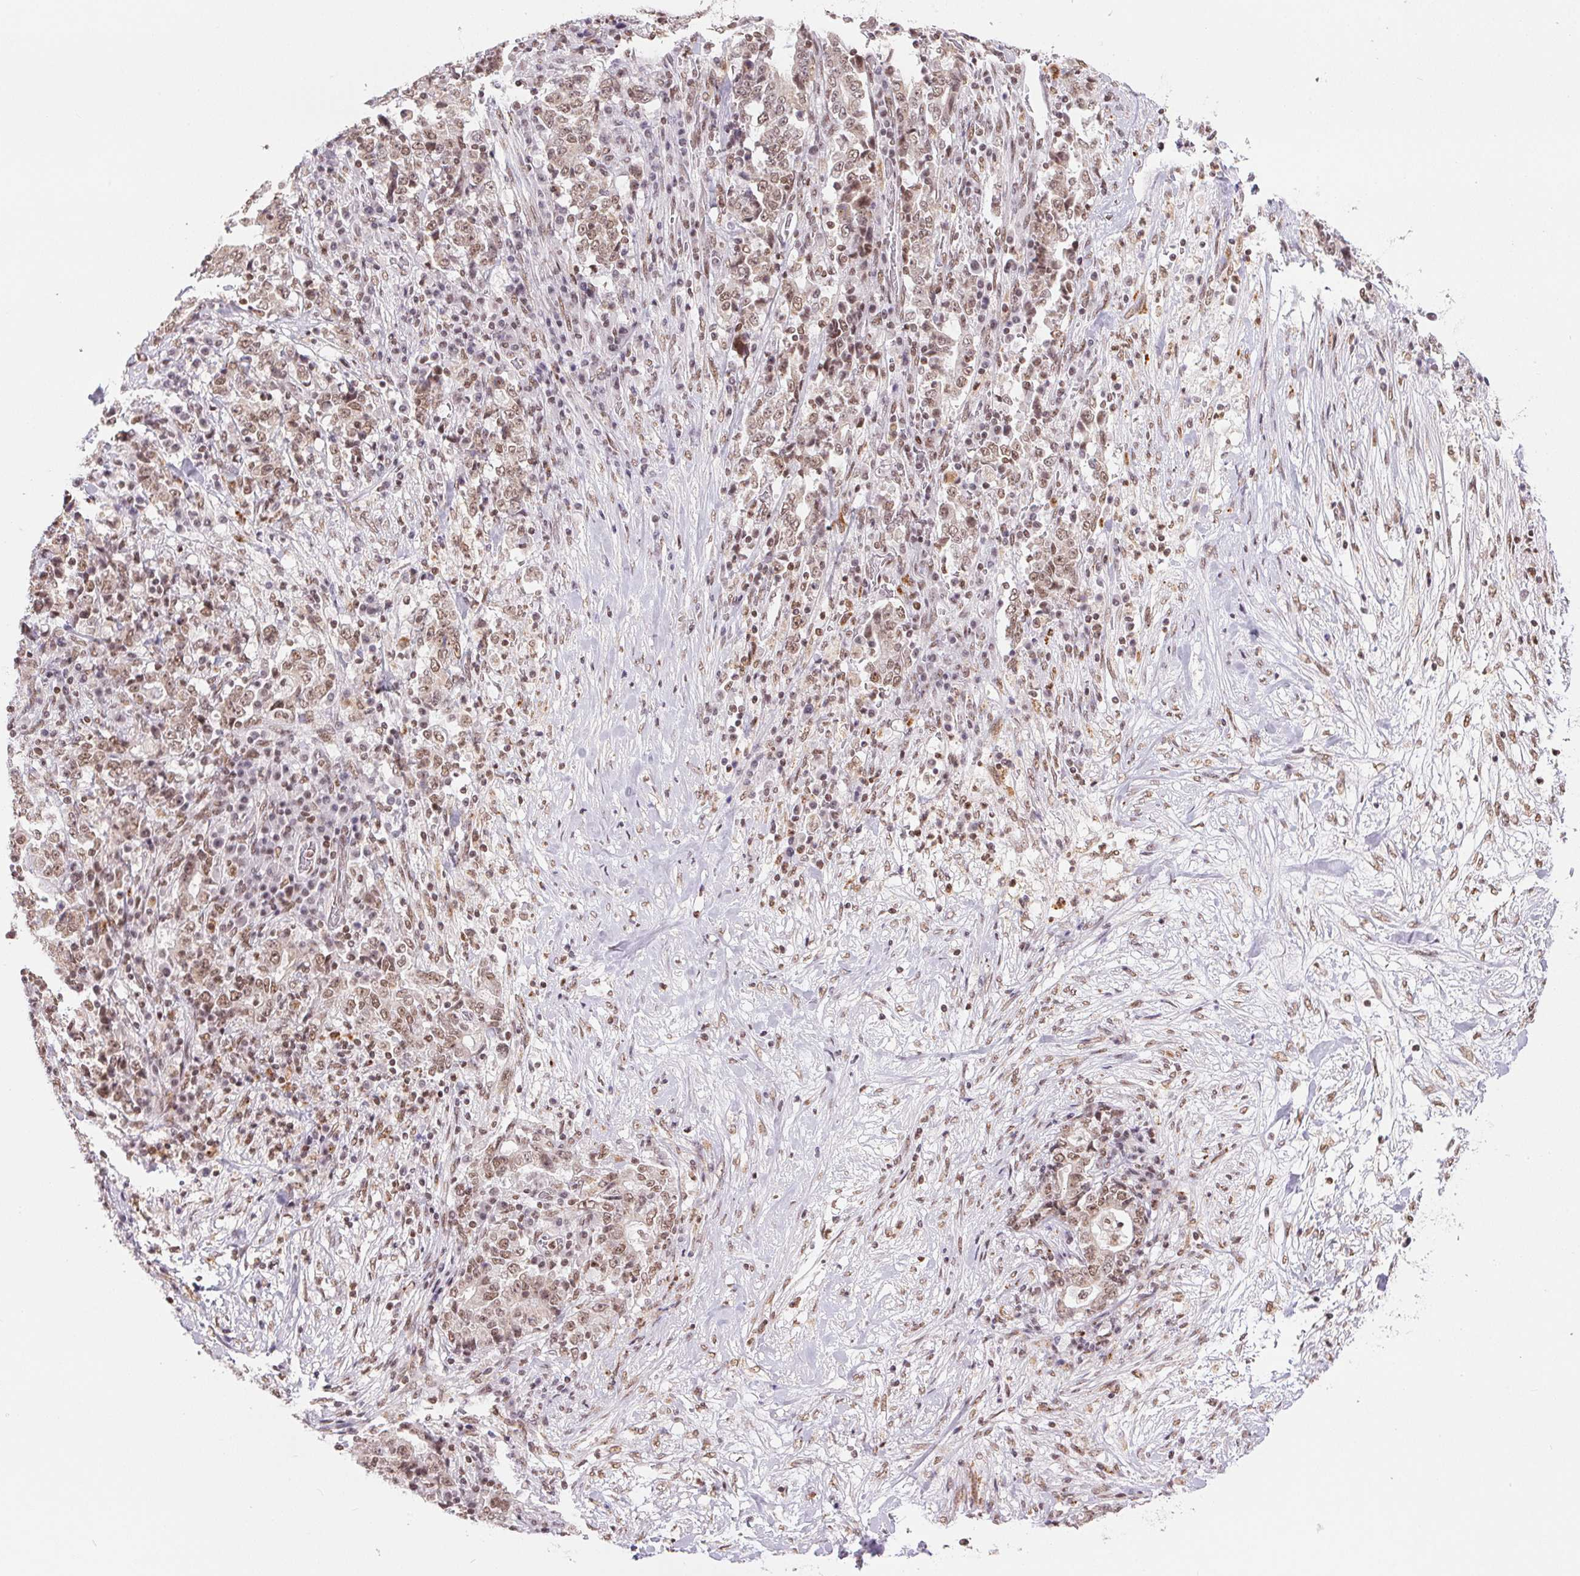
{"staining": {"intensity": "moderate", "quantity": ">75%", "location": "nuclear"}, "tissue": "stomach cancer", "cell_type": "Tumor cells", "image_type": "cancer", "snomed": [{"axis": "morphology", "description": "Normal tissue, NOS"}, {"axis": "morphology", "description": "Adenocarcinoma, NOS"}, {"axis": "topography", "description": "Stomach, upper"}, {"axis": "topography", "description": "Stomach"}], "caption": "Tumor cells demonstrate medium levels of moderate nuclear positivity in about >75% of cells in stomach adenocarcinoma. (IHC, brightfield microscopy, high magnification).", "gene": "NFE2L1", "patient": {"sex": "male", "age": 59}}